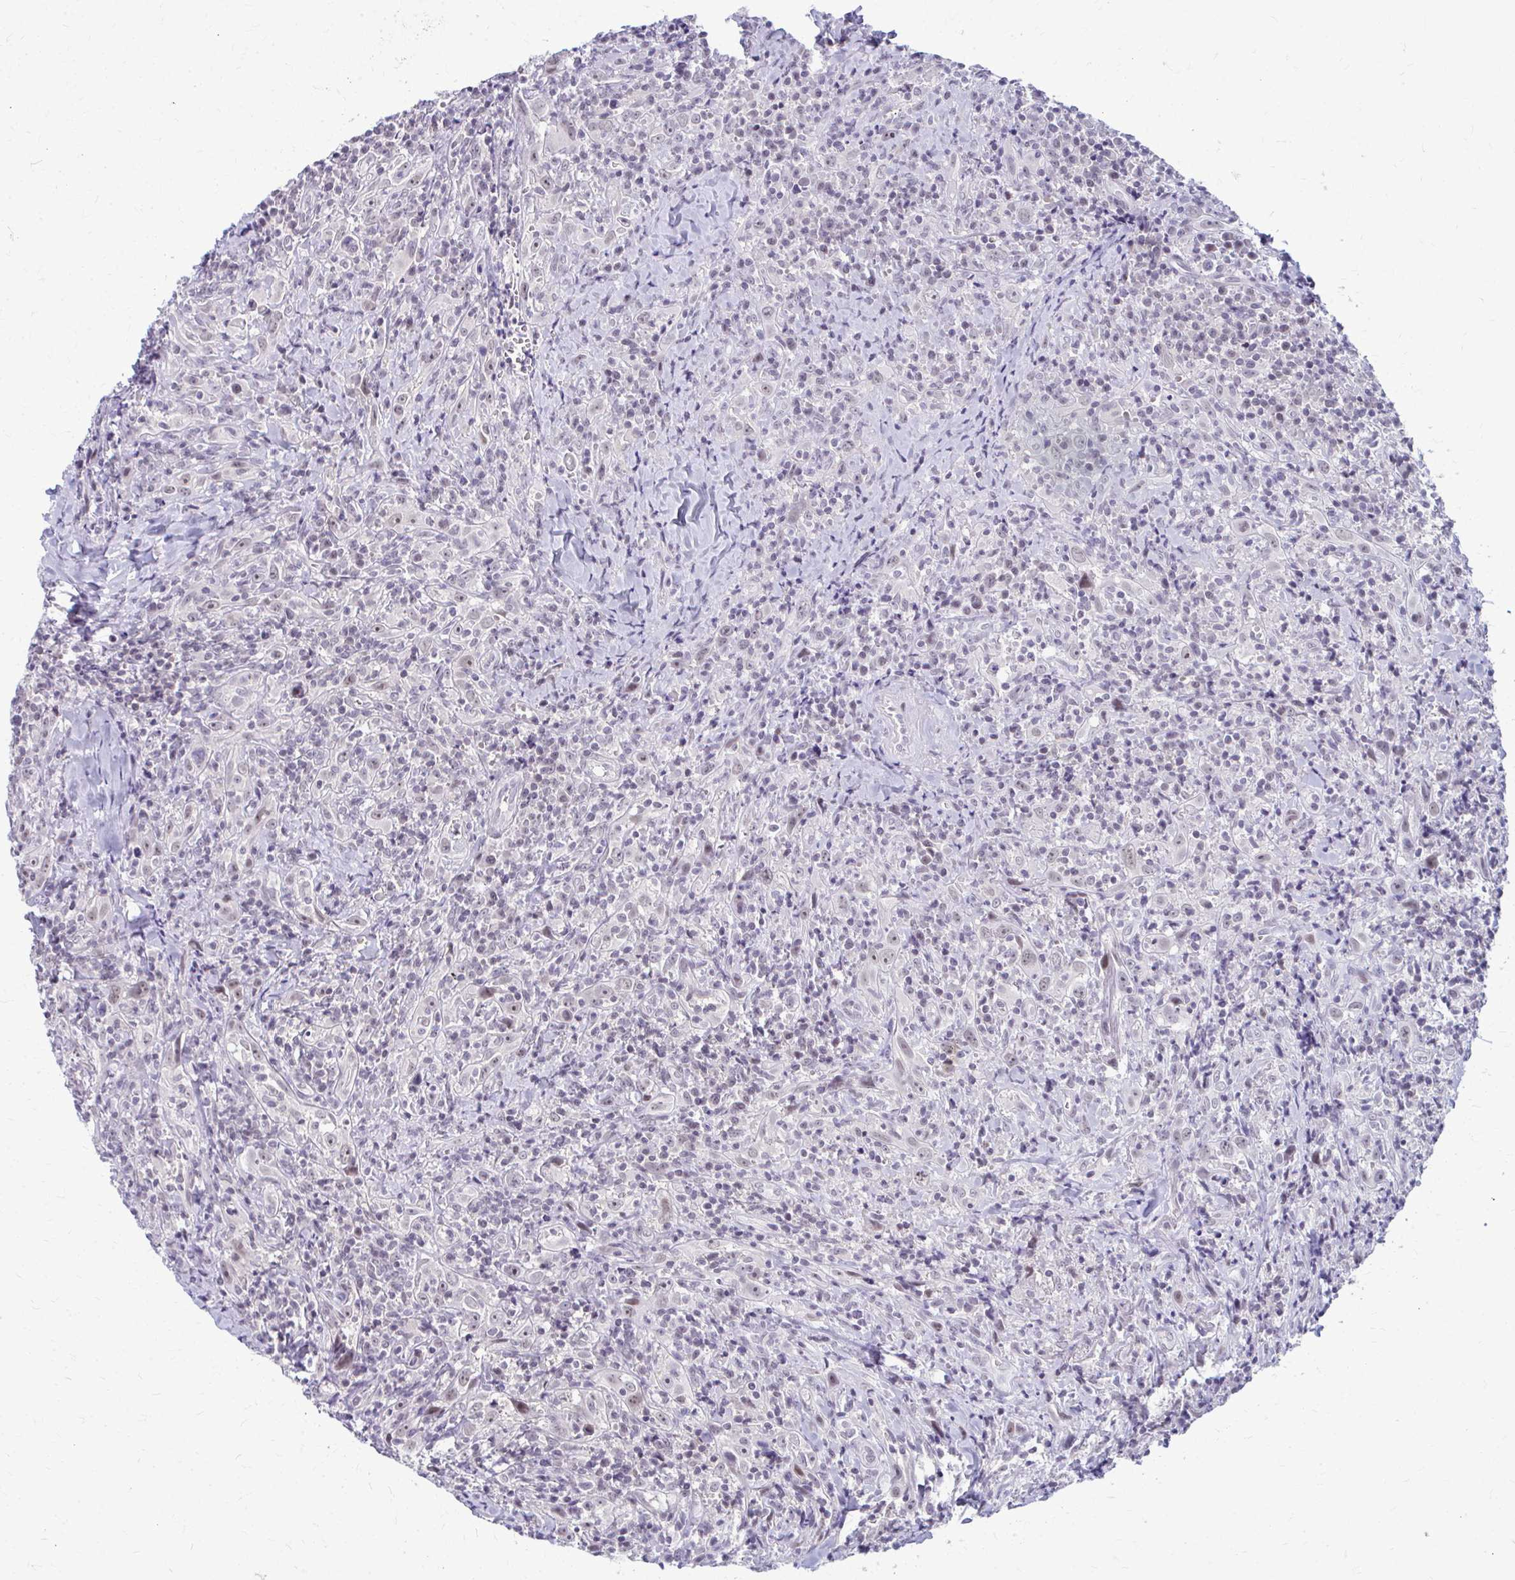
{"staining": {"intensity": "weak", "quantity": "<25%", "location": "nuclear"}, "tissue": "head and neck cancer", "cell_type": "Tumor cells", "image_type": "cancer", "snomed": [{"axis": "morphology", "description": "Squamous cell carcinoma, NOS"}, {"axis": "topography", "description": "Head-Neck"}], "caption": "Histopathology image shows no significant protein positivity in tumor cells of head and neck squamous cell carcinoma.", "gene": "MAF1", "patient": {"sex": "female", "age": 95}}